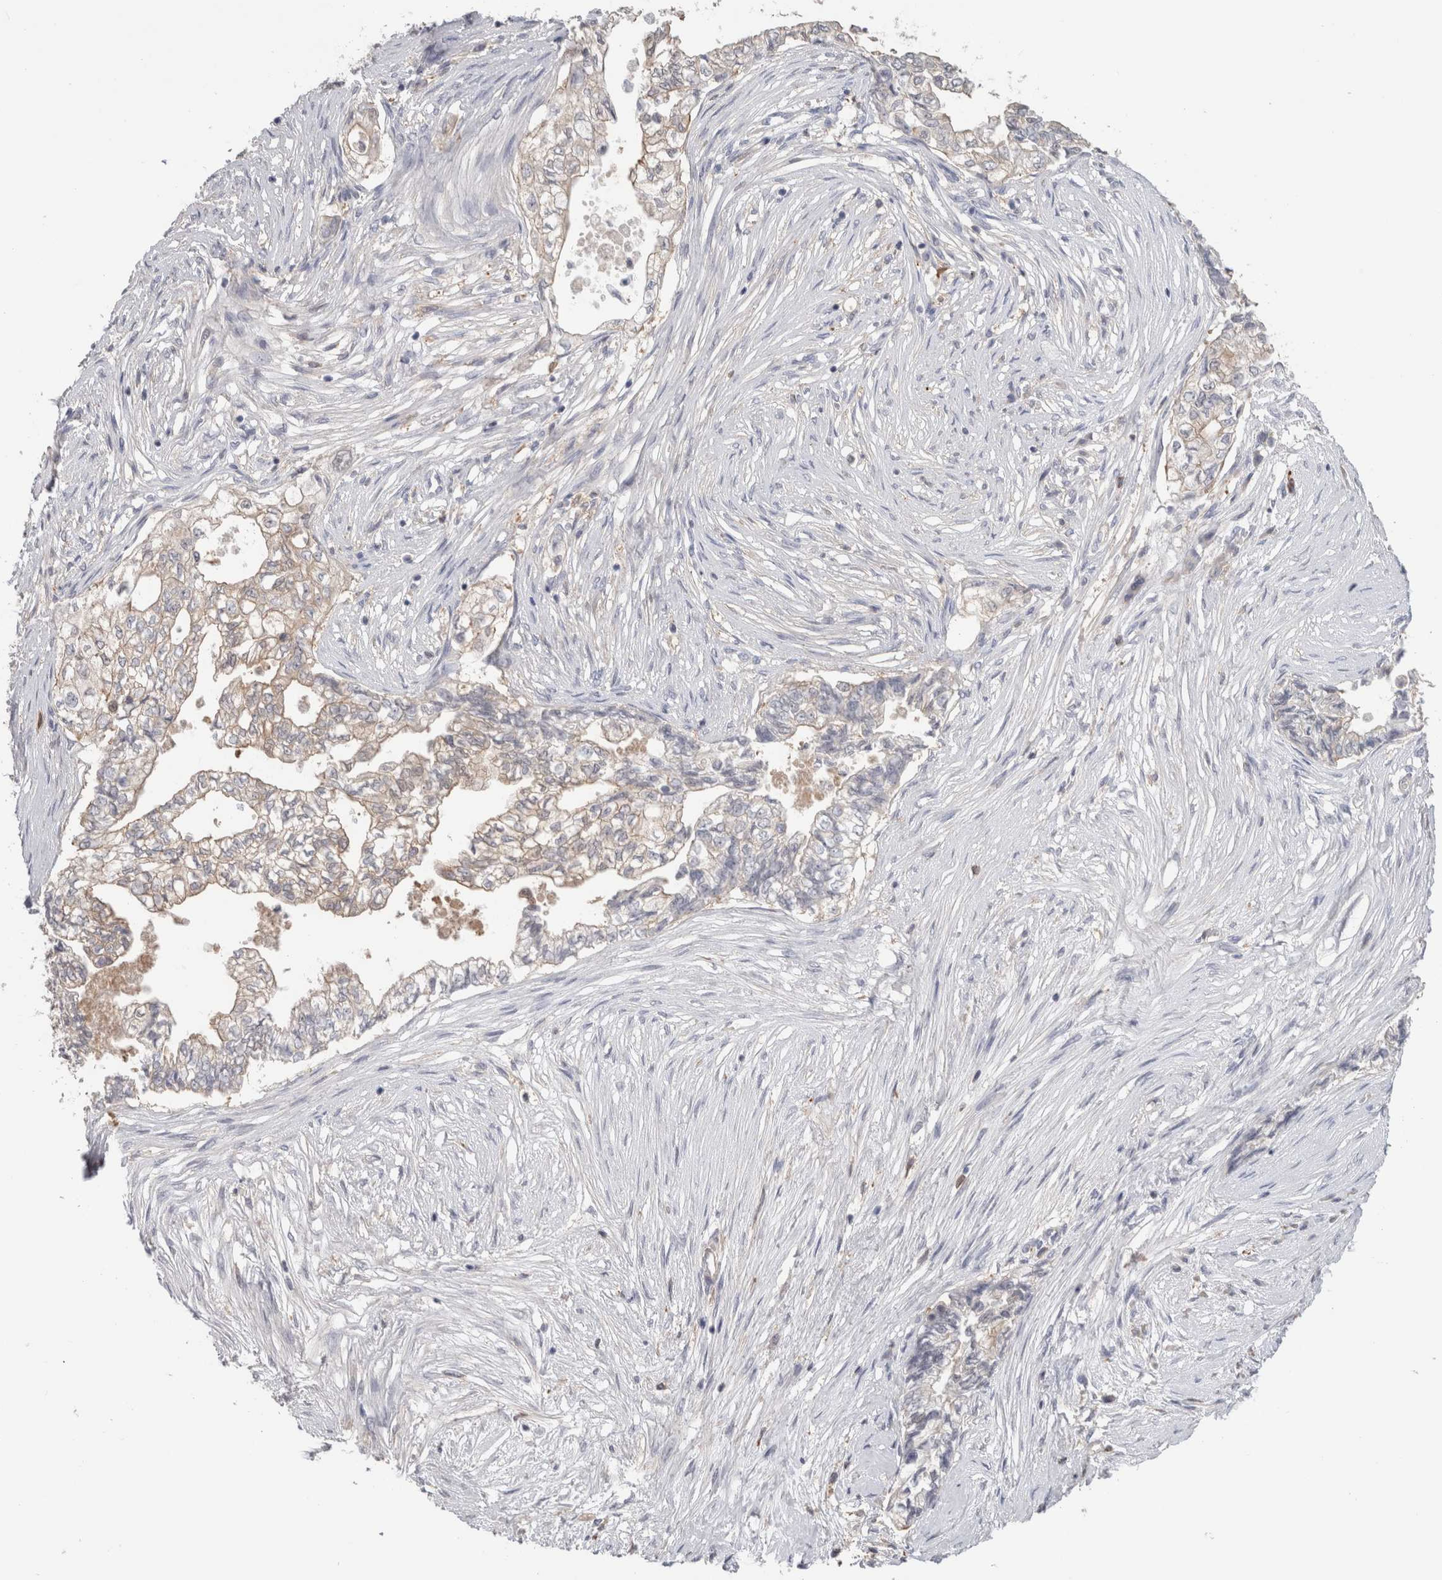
{"staining": {"intensity": "weak", "quantity": "<25%", "location": "cytoplasmic/membranous"}, "tissue": "pancreatic cancer", "cell_type": "Tumor cells", "image_type": "cancer", "snomed": [{"axis": "morphology", "description": "Adenocarcinoma, NOS"}, {"axis": "topography", "description": "Pancreas"}], "caption": "There is no significant staining in tumor cells of pancreatic cancer. The staining is performed using DAB brown chromogen with nuclei counter-stained in using hematoxylin.", "gene": "SCRN1", "patient": {"sex": "male", "age": 72}}